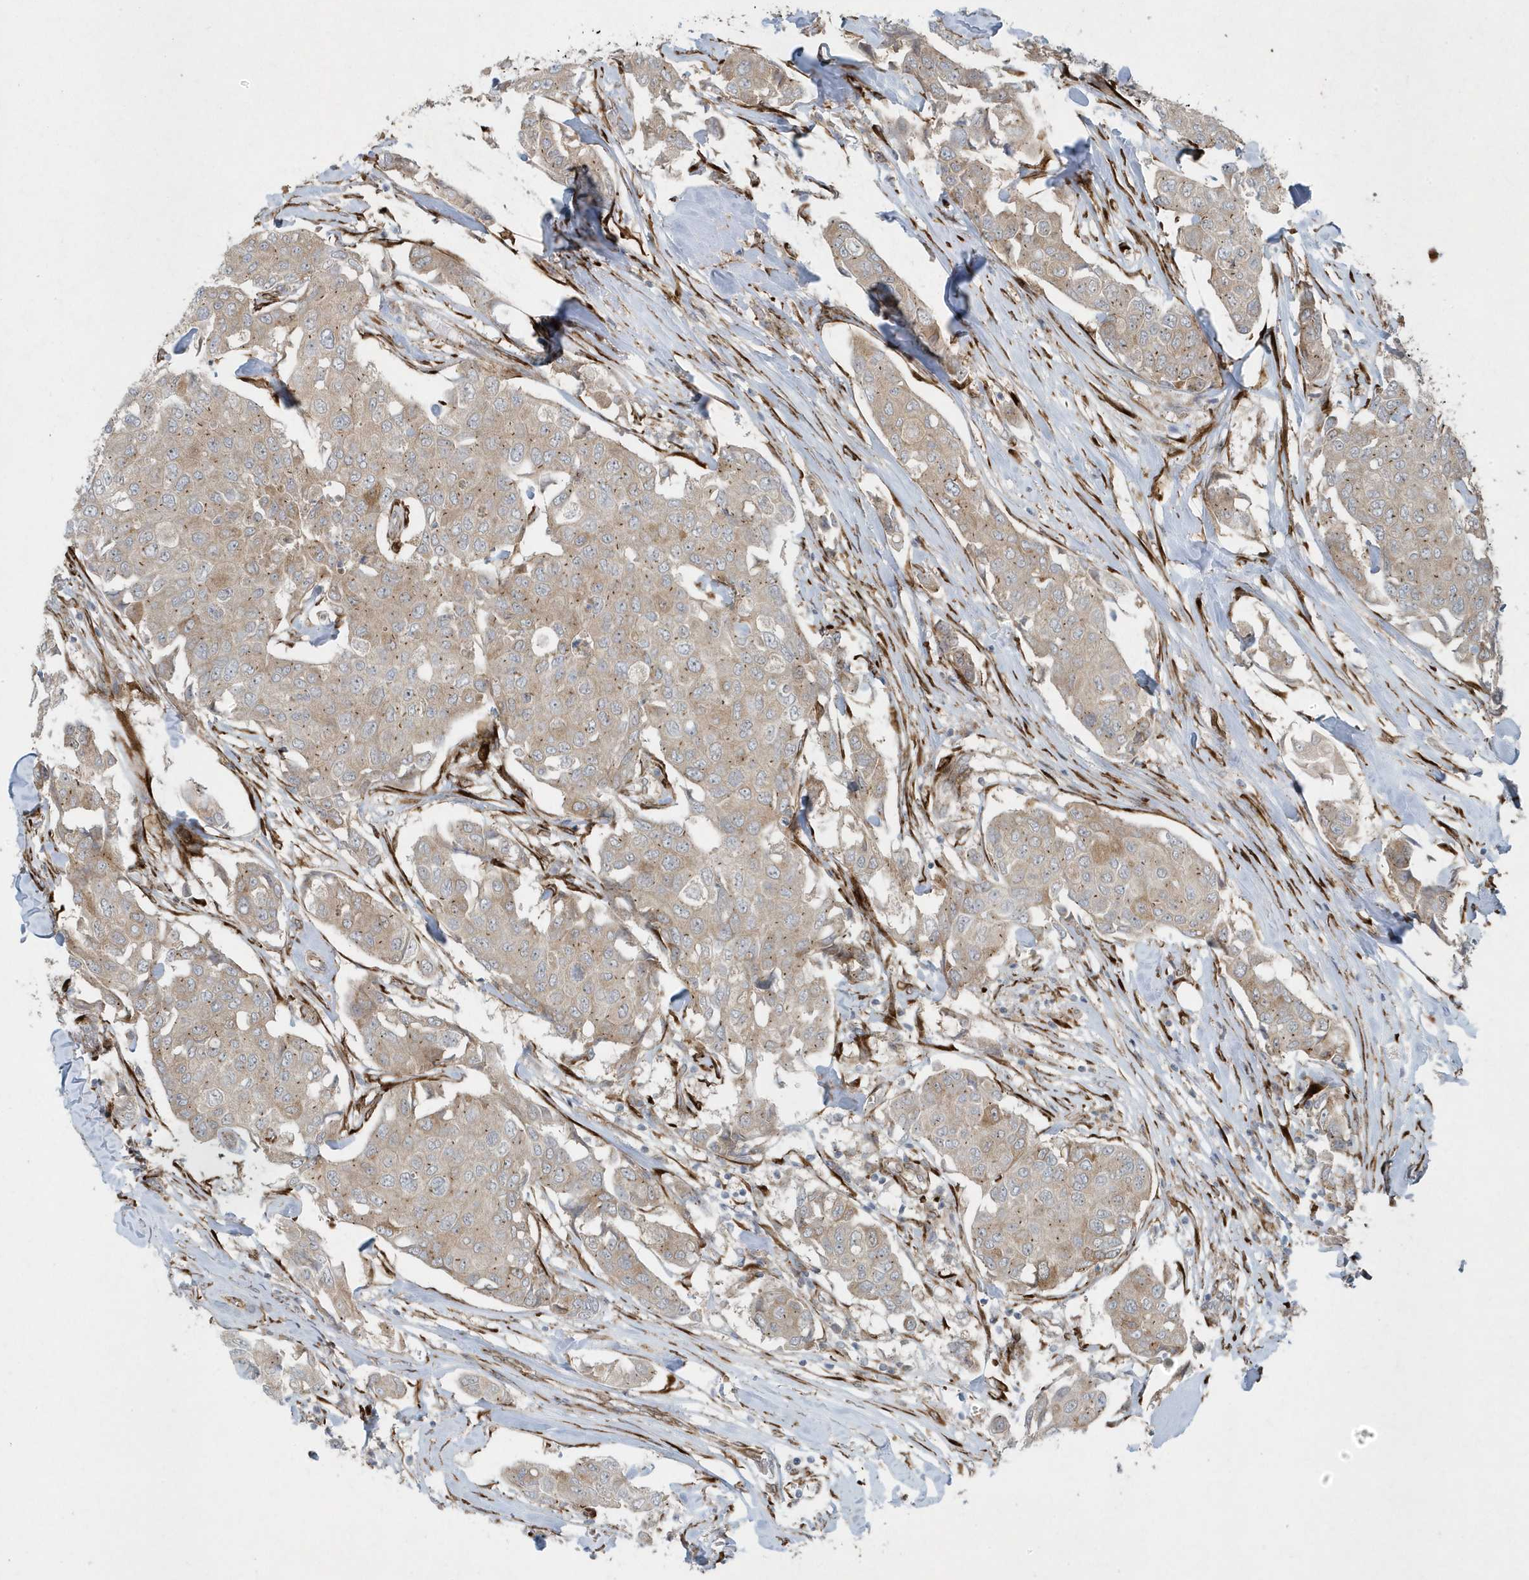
{"staining": {"intensity": "weak", "quantity": ">75%", "location": "cytoplasmic/membranous"}, "tissue": "breast cancer", "cell_type": "Tumor cells", "image_type": "cancer", "snomed": [{"axis": "morphology", "description": "Duct carcinoma"}, {"axis": "topography", "description": "Breast"}], "caption": "Human breast intraductal carcinoma stained with a protein marker displays weak staining in tumor cells.", "gene": "FAM98A", "patient": {"sex": "female", "age": 80}}